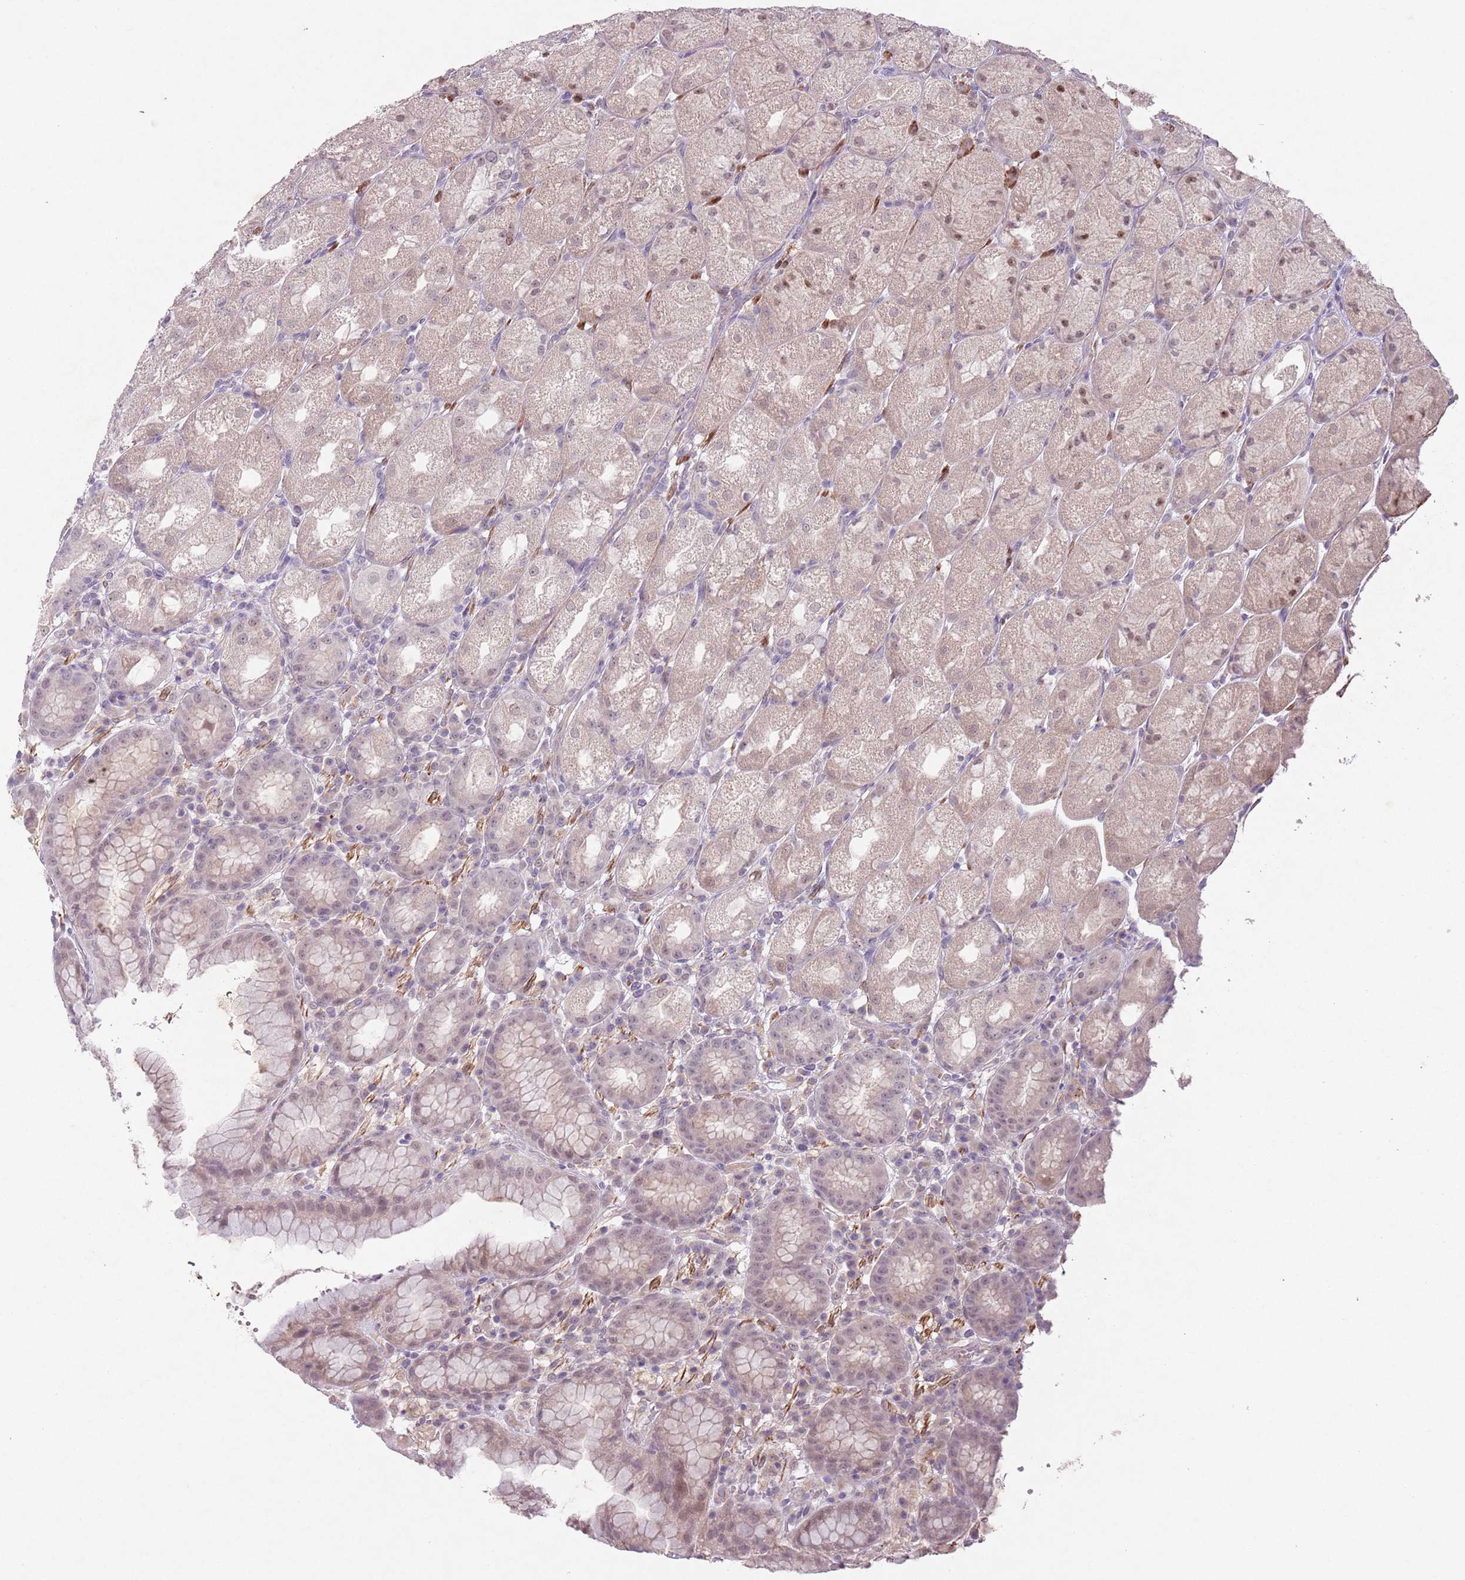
{"staining": {"intensity": "weak", "quantity": "25%-75%", "location": "nuclear"}, "tissue": "stomach", "cell_type": "Glandular cells", "image_type": "normal", "snomed": [{"axis": "morphology", "description": "Normal tissue, NOS"}, {"axis": "topography", "description": "Stomach, upper"}], "caption": "A brown stain shows weak nuclear staining of a protein in glandular cells of normal stomach.", "gene": "CCNI", "patient": {"sex": "male", "age": 52}}